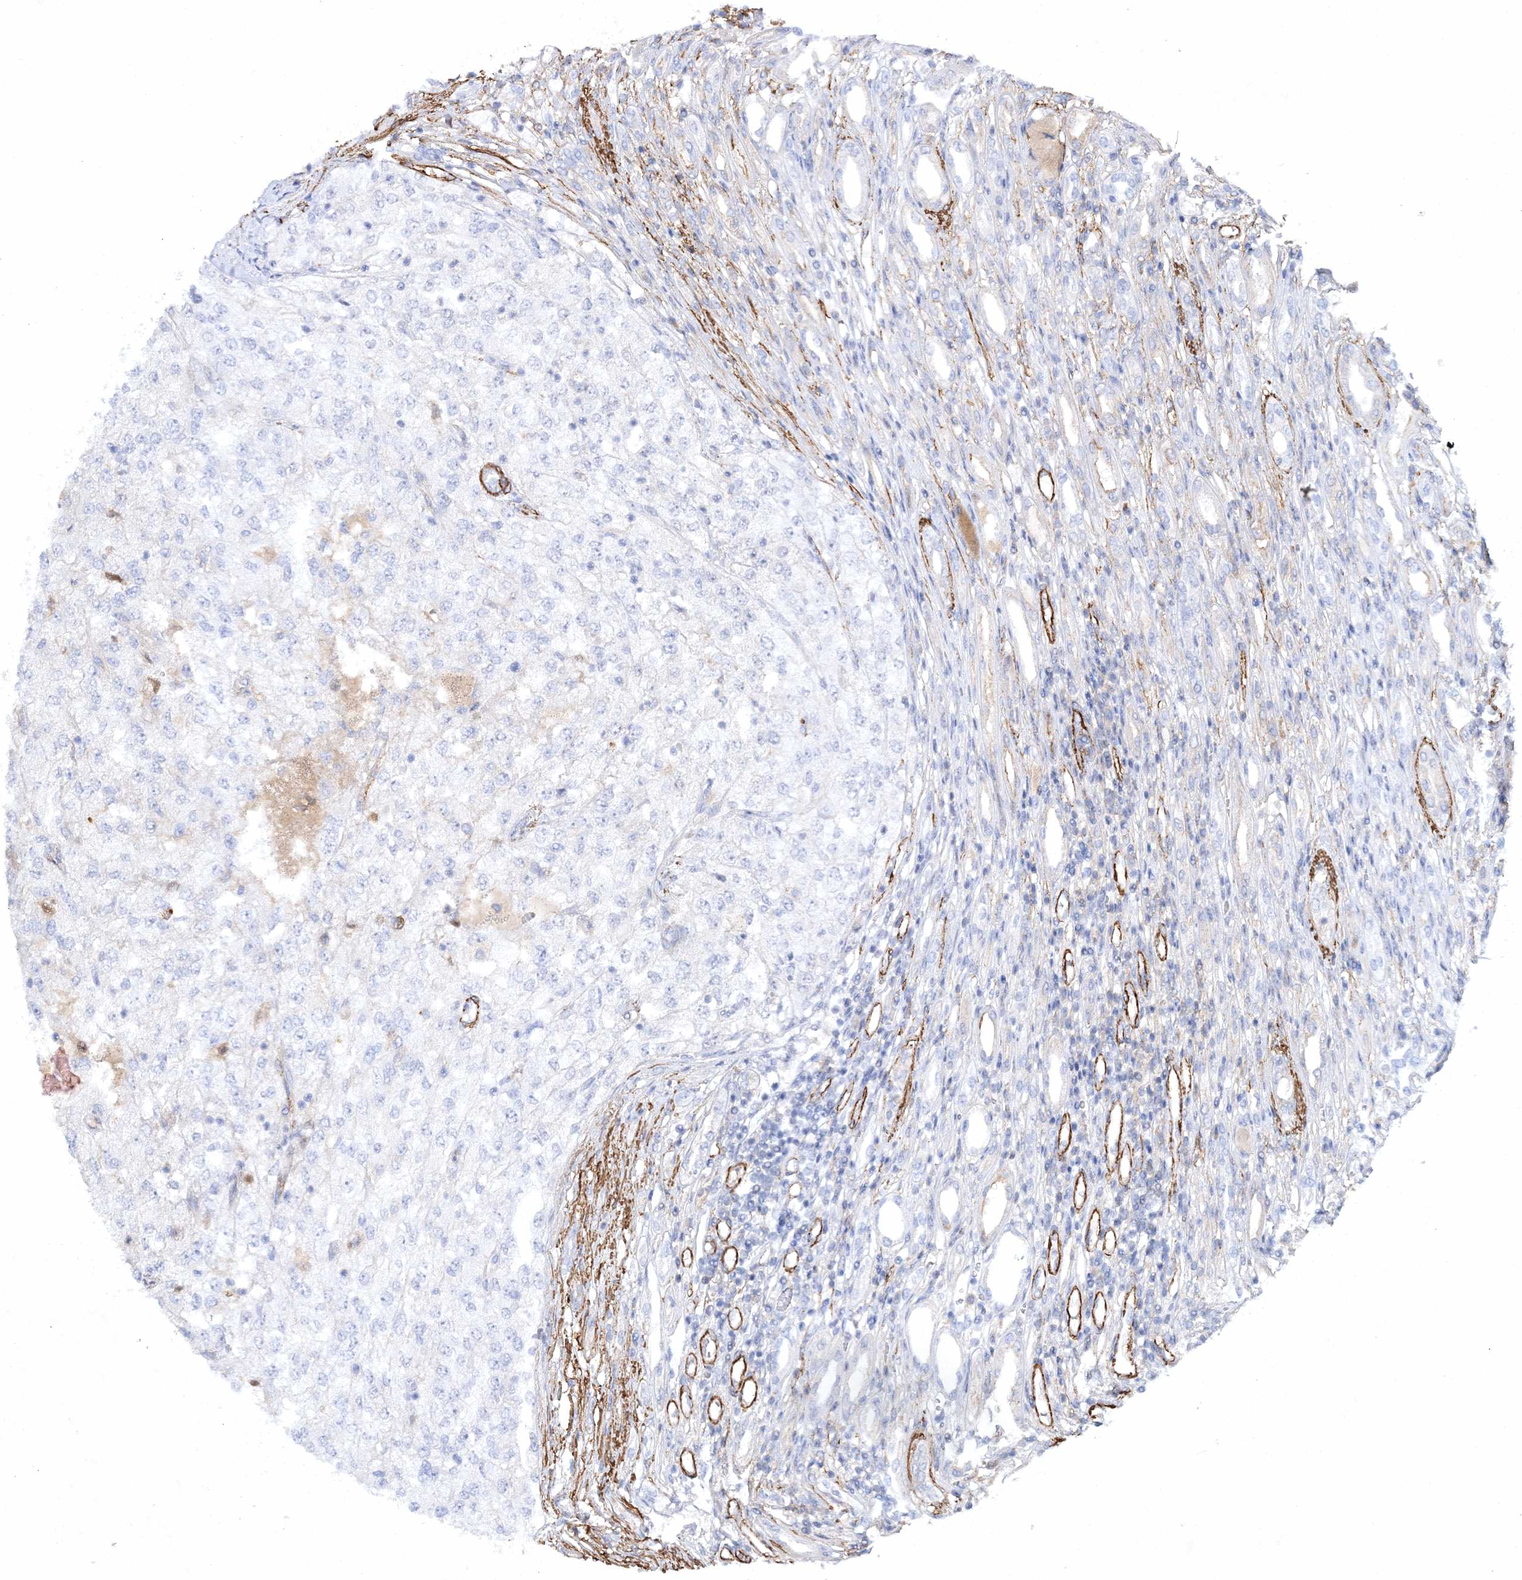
{"staining": {"intensity": "negative", "quantity": "none", "location": "none"}, "tissue": "renal cancer", "cell_type": "Tumor cells", "image_type": "cancer", "snomed": [{"axis": "morphology", "description": "Adenocarcinoma, NOS"}, {"axis": "topography", "description": "Kidney"}], "caption": "Photomicrograph shows no protein expression in tumor cells of adenocarcinoma (renal) tissue.", "gene": "RTN2", "patient": {"sex": "female", "age": 54}}